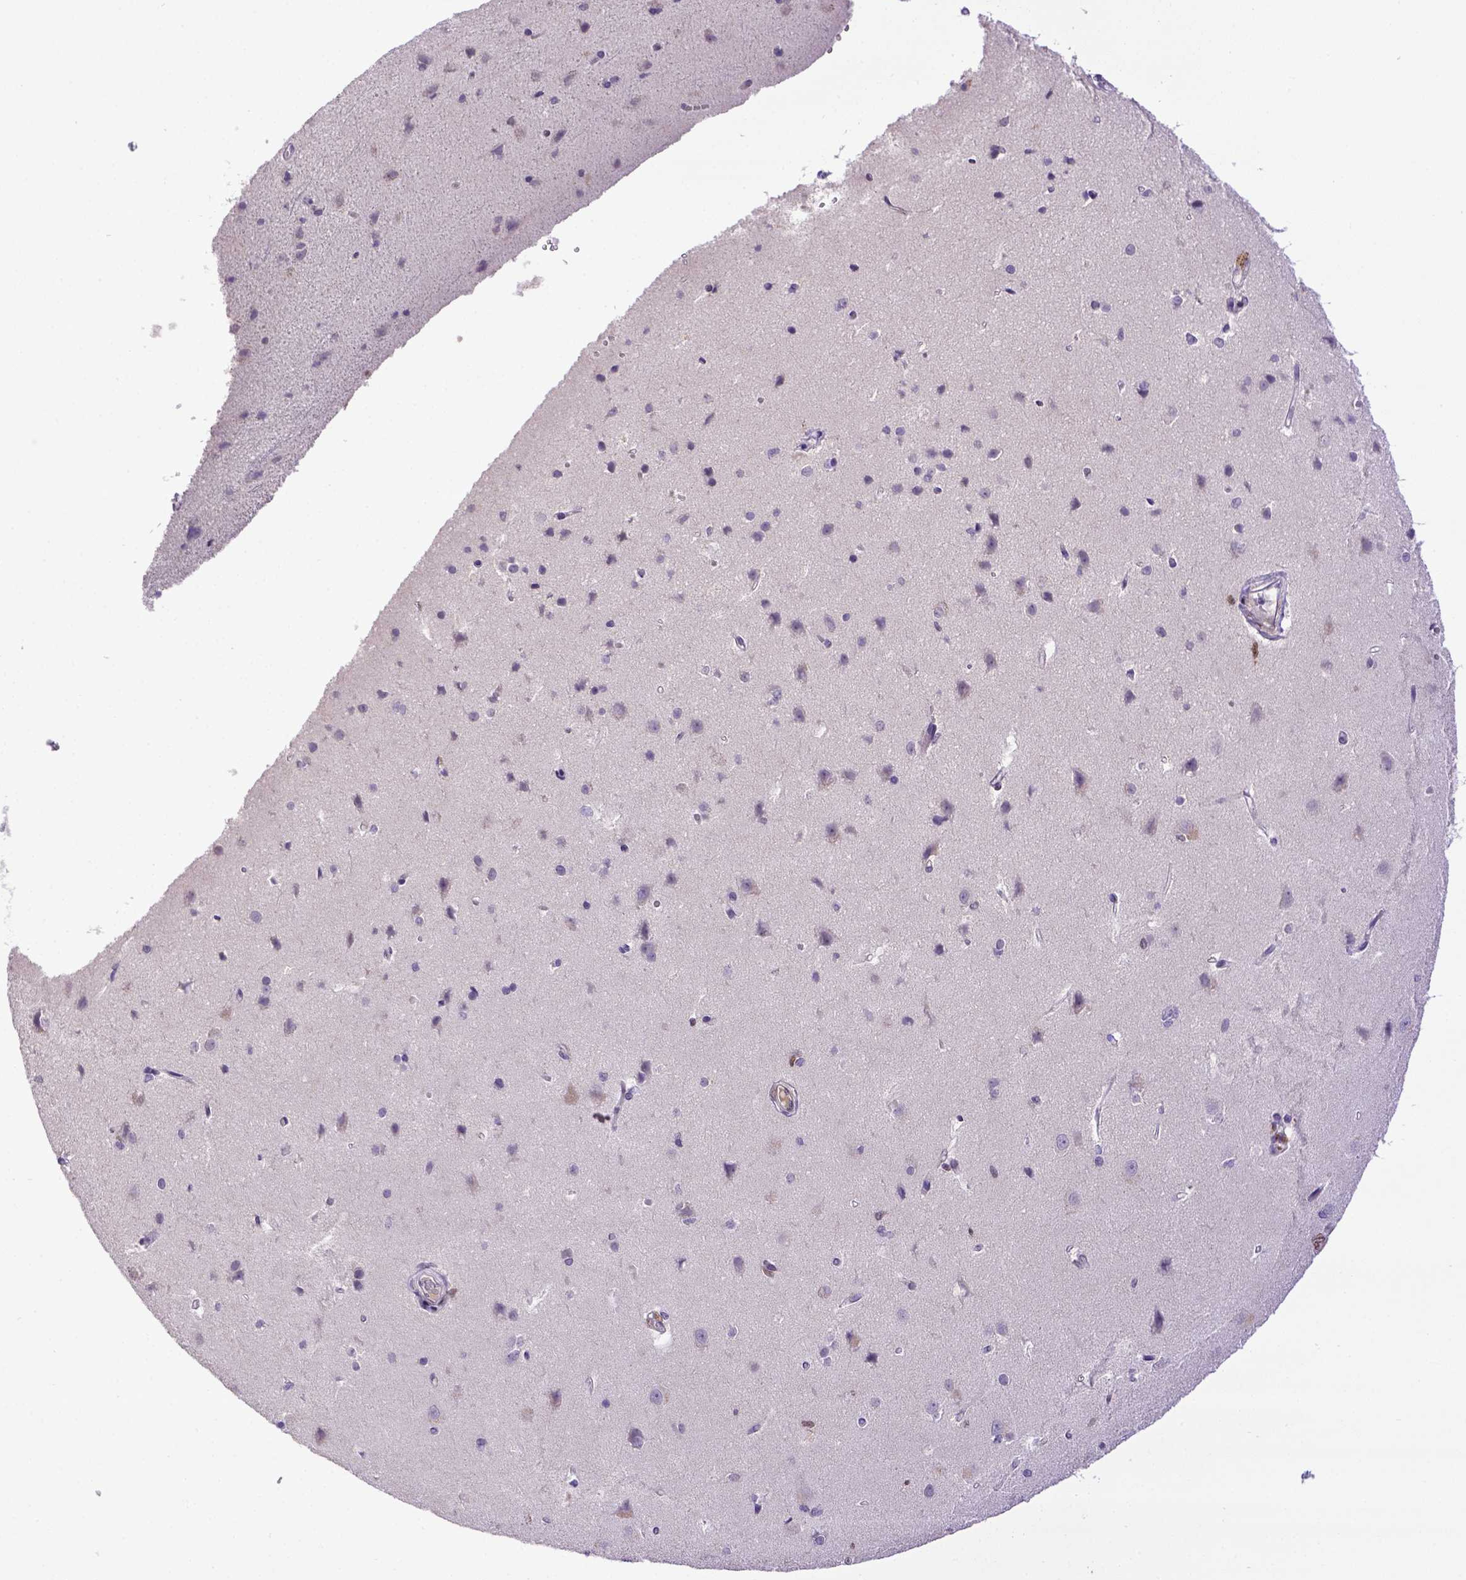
{"staining": {"intensity": "negative", "quantity": "none", "location": "none"}, "tissue": "cerebral cortex", "cell_type": "Endothelial cells", "image_type": "normal", "snomed": [{"axis": "morphology", "description": "Normal tissue, NOS"}, {"axis": "topography", "description": "Cerebral cortex"}], "caption": "Cerebral cortex was stained to show a protein in brown. There is no significant staining in endothelial cells. (DAB (3,3'-diaminobenzidine) immunohistochemistry (IHC) with hematoxylin counter stain).", "gene": "CDKN1A", "patient": {"sex": "male", "age": 37}}